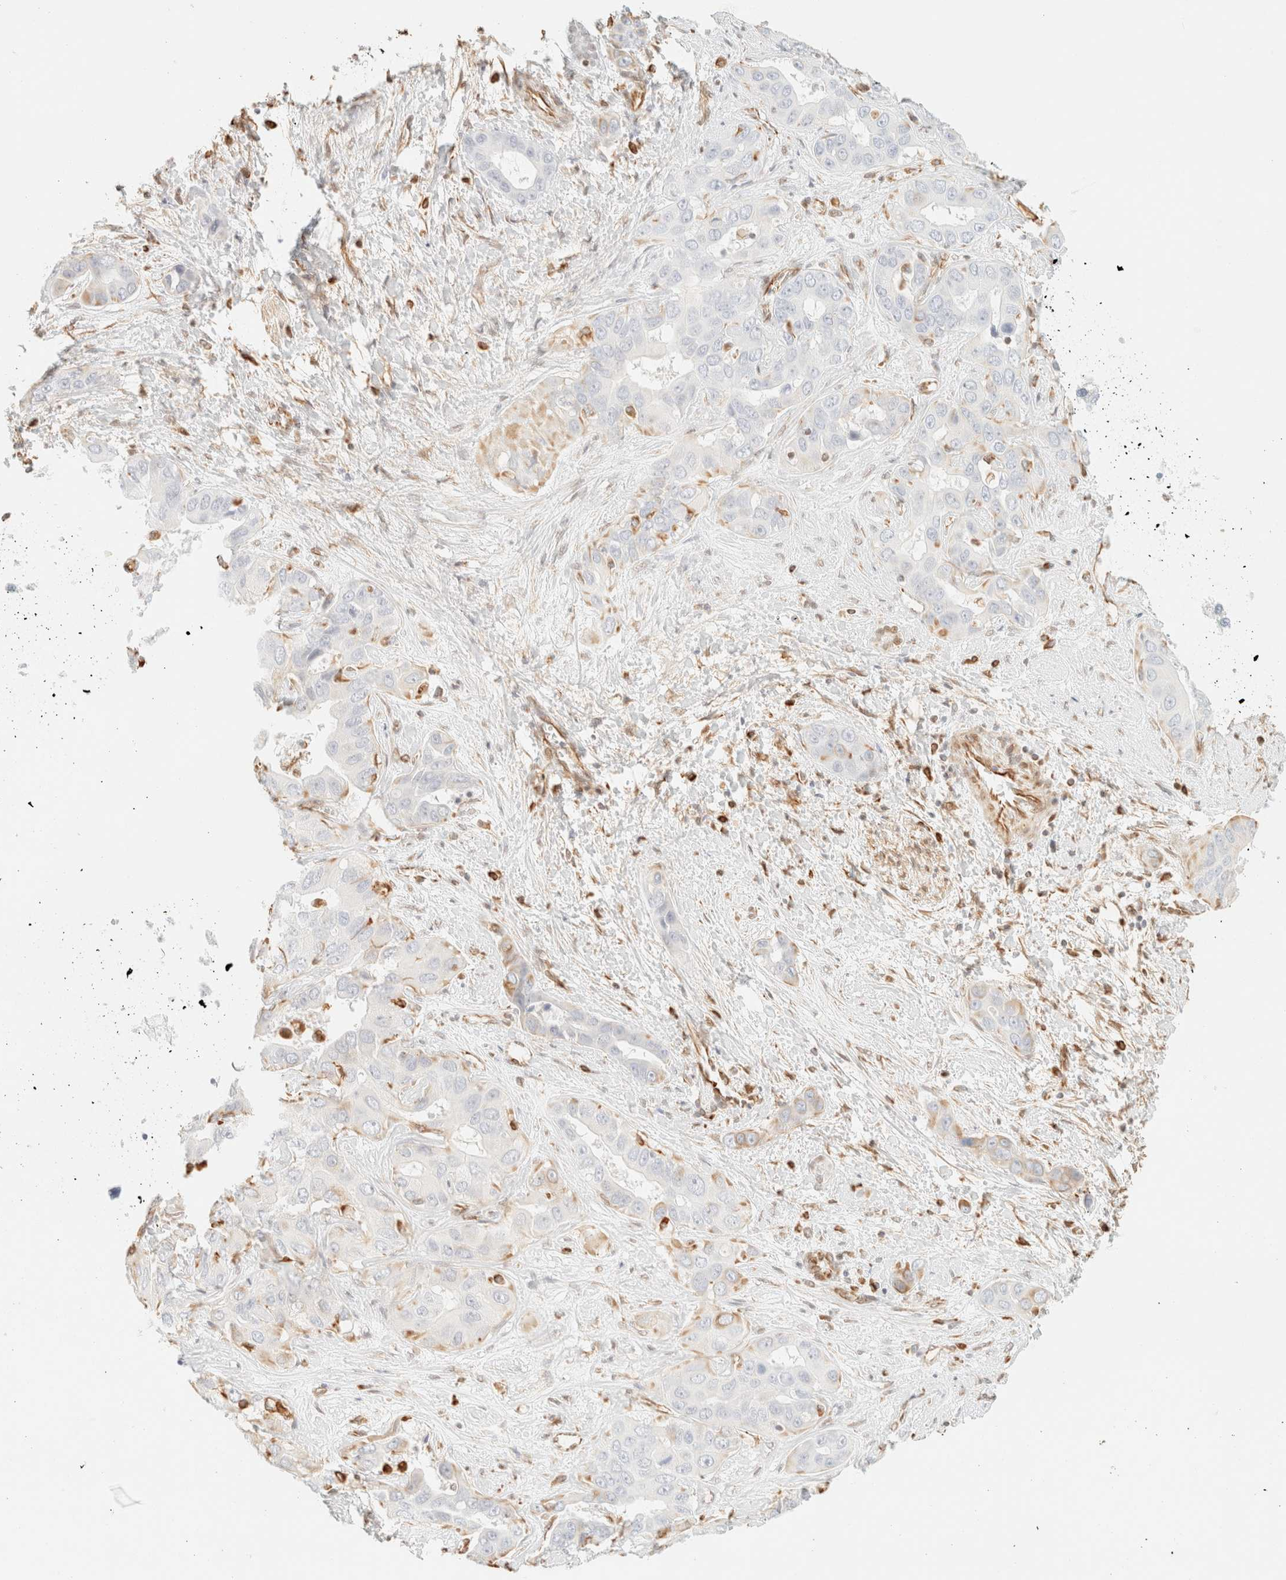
{"staining": {"intensity": "negative", "quantity": "none", "location": "none"}, "tissue": "liver cancer", "cell_type": "Tumor cells", "image_type": "cancer", "snomed": [{"axis": "morphology", "description": "Cholangiocarcinoma"}, {"axis": "topography", "description": "Liver"}], "caption": "The photomicrograph exhibits no staining of tumor cells in cholangiocarcinoma (liver).", "gene": "ZSCAN18", "patient": {"sex": "female", "age": 52}}